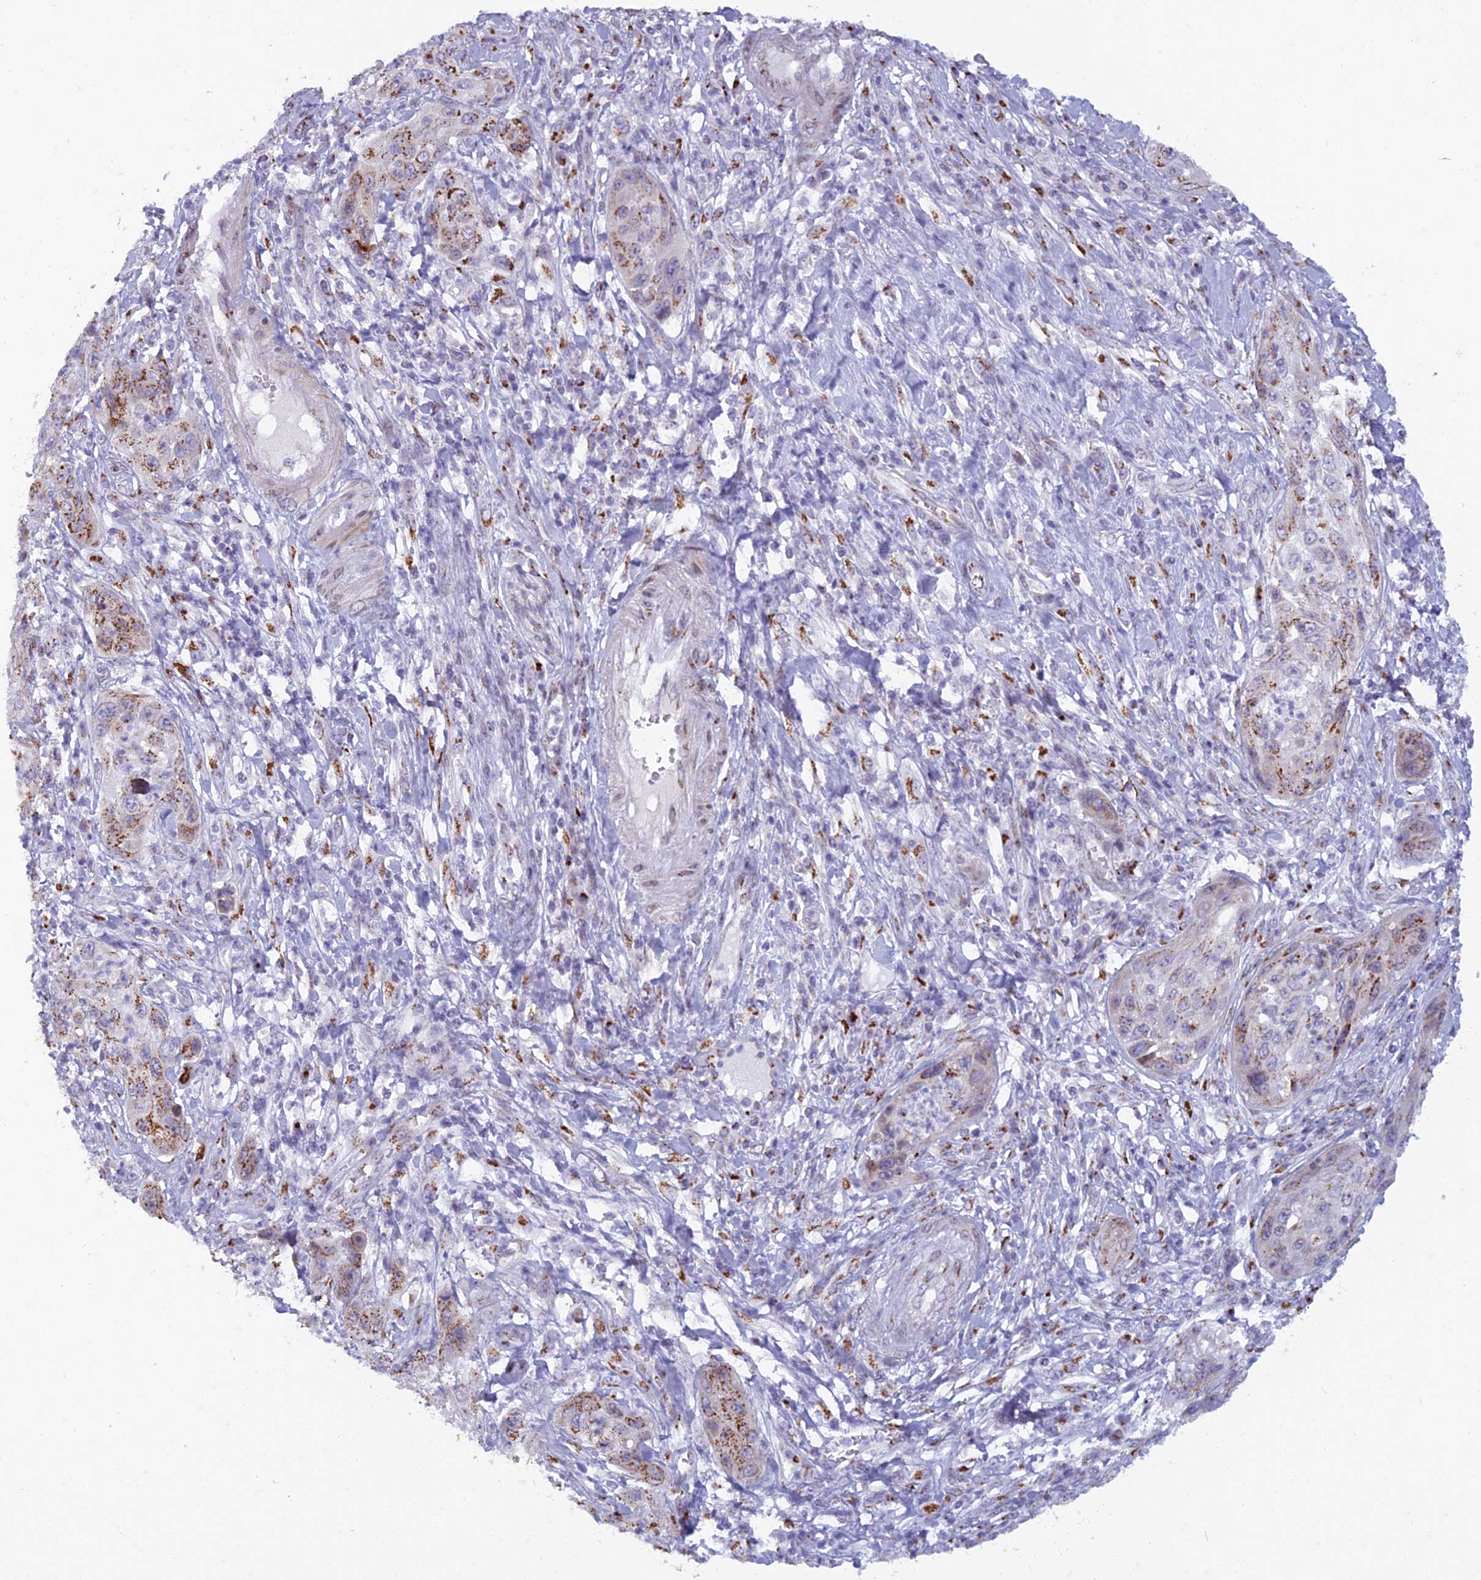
{"staining": {"intensity": "strong", "quantity": "25%-75%", "location": "cytoplasmic/membranous"}, "tissue": "cervical cancer", "cell_type": "Tumor cells", "image_type": "cancer", "snomed": [{"axis": "morphology", "description": "Squamous cell carcinoma, NOS"}, {"axis": "topography", "description": "Cervix"}], "caption": "Cervical squamous cell carcinoma tissue displays strong cytoplasmic/membranous staining in approximately 25%-75% of tumor cells, visualized by immunohistochemistry.", "gene": "FAM3C", "patient": {"sex": "female", "age": 42}}